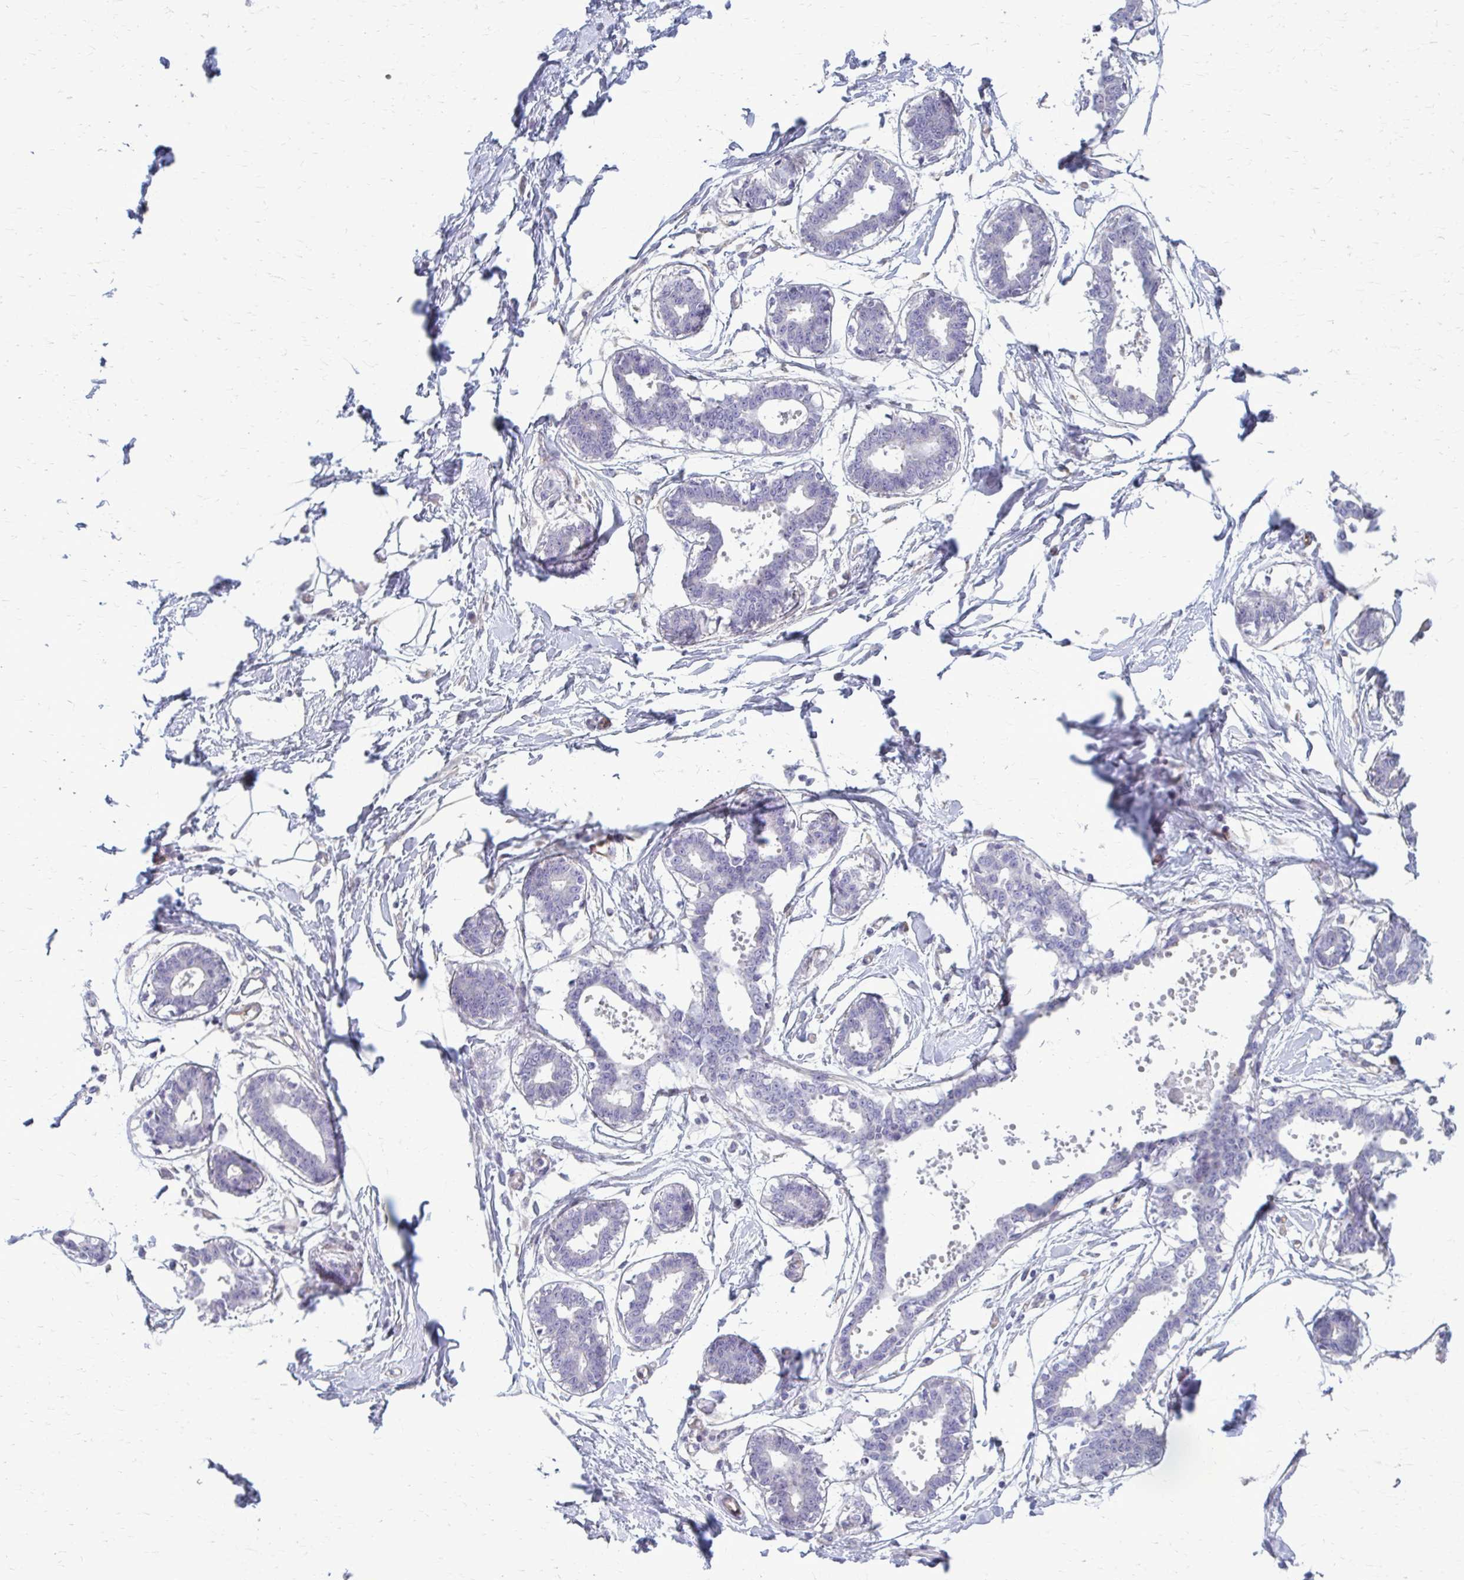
{"staining": {"intensity": "negative", "quantity": "none", "location": "none"}, "tissue": "breast", "cell_type": "Adipocytes", "image_type": "normal", "snomed": [{"axis": "morphology", "description": "Normal tissue, NOS"}, {"axis": "topography", "description": "Breast"}], "caption": "Immunohistochemical staining of benign human breast reveals no significant positivity in adipocytes.", "gene": "DEPP1", "patient": {"sex": "female", "age": 45}}